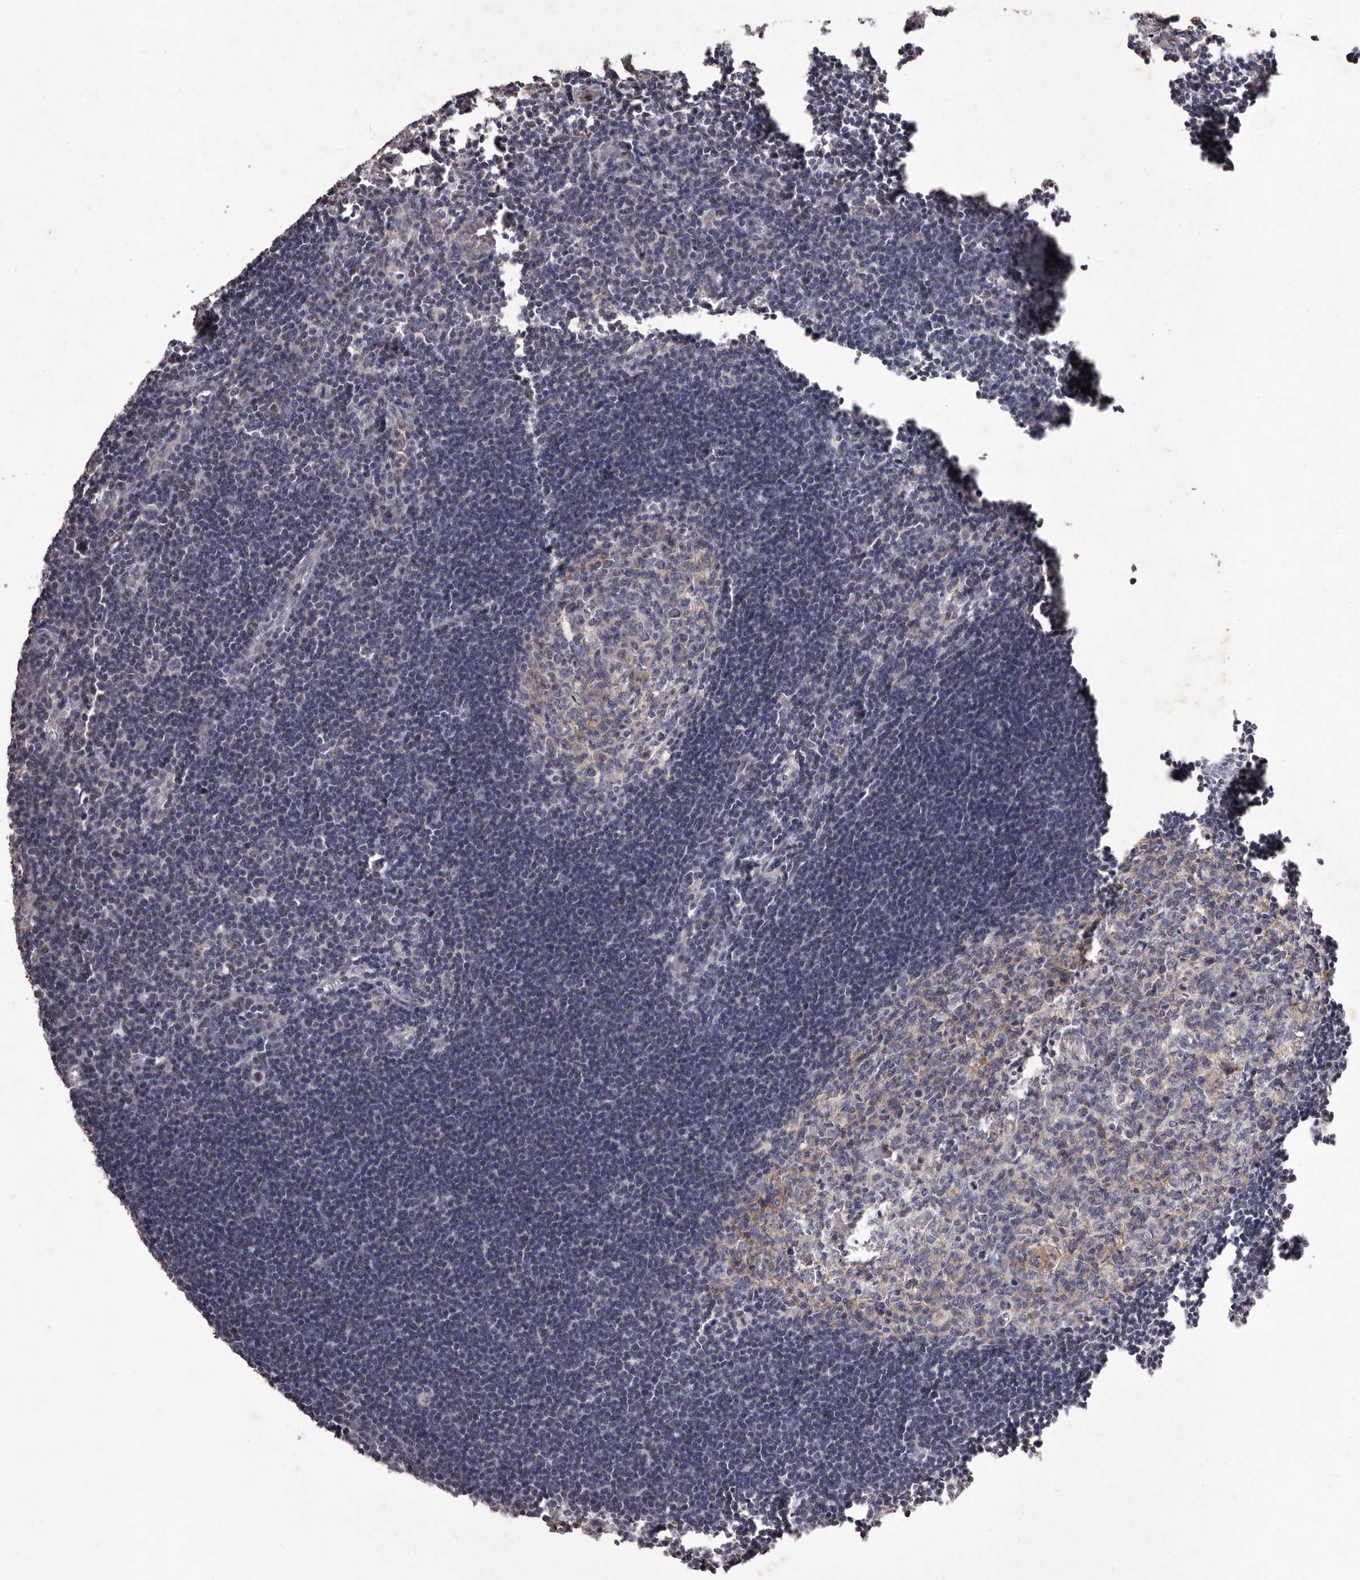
{"staining": {"intensity": "moderate", "quantity": "<25%", "location": "cytoplasmic/membranous"}, "tissue": "lymph node", "cell_type": "Germinal center cells", "image_type": "normal", "snomed": [{"axis": "morphology", "description": "Normal tissue, NOS"}, {"axis": "morphology", "description": "Malignant melanoma, Metastatic site"}, {"axis": "topography", "description": "Lymph node"}], "caption": "High-power microscopy captured an IHC micrograph of benign lymph node, revealing moderate cytoplasmic/membranous expression in approximately <25% of germinal center cells. (Brightfield microscopy of DAB IHC at high magnification).", "gene": "CXCL14", "patient": {"sex": "male", "age": 41}}